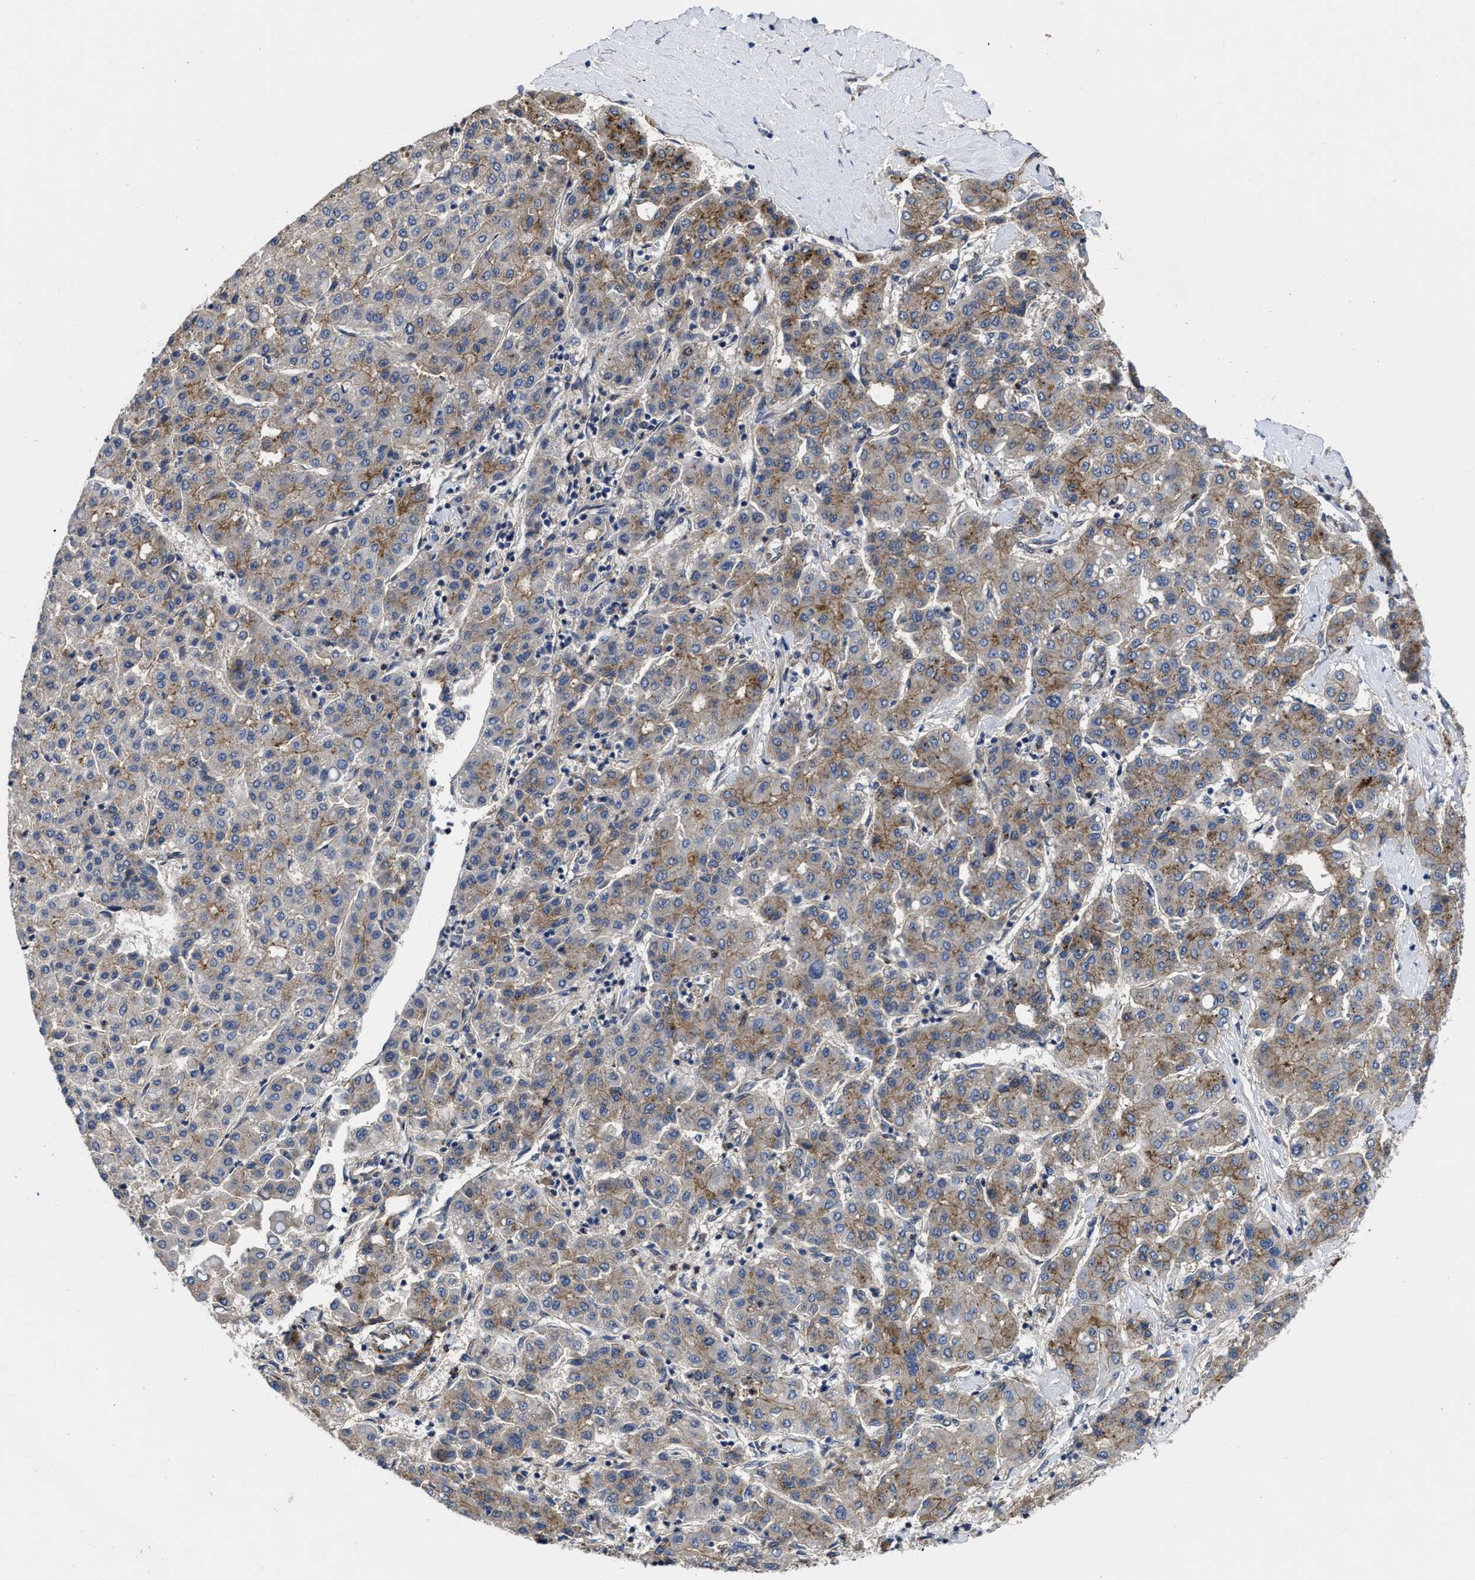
{"staining": {"intensity": "moderate", "quantity": "25%-75%", "location": "cytoplasmic/membranous"}, "tissue": "liver cancer", "cell_type": "Tumor cells", "image_type": "cancer", "snomed": [{"axis": "morphology", "description": "Carcinoma, Hepatocellular, NOS"}, {"axis": "topography", "description": "Liver"}], "caption": "Immunohistochemical staining of human hepatocellular carcinoma (liver) exhibits medium levels of moderate cytoplasmic/membranous protein expression in about 25%-75% of tumor cells.", "gene": "PKD2", "patient": {"sex": "male", "age": 65}}